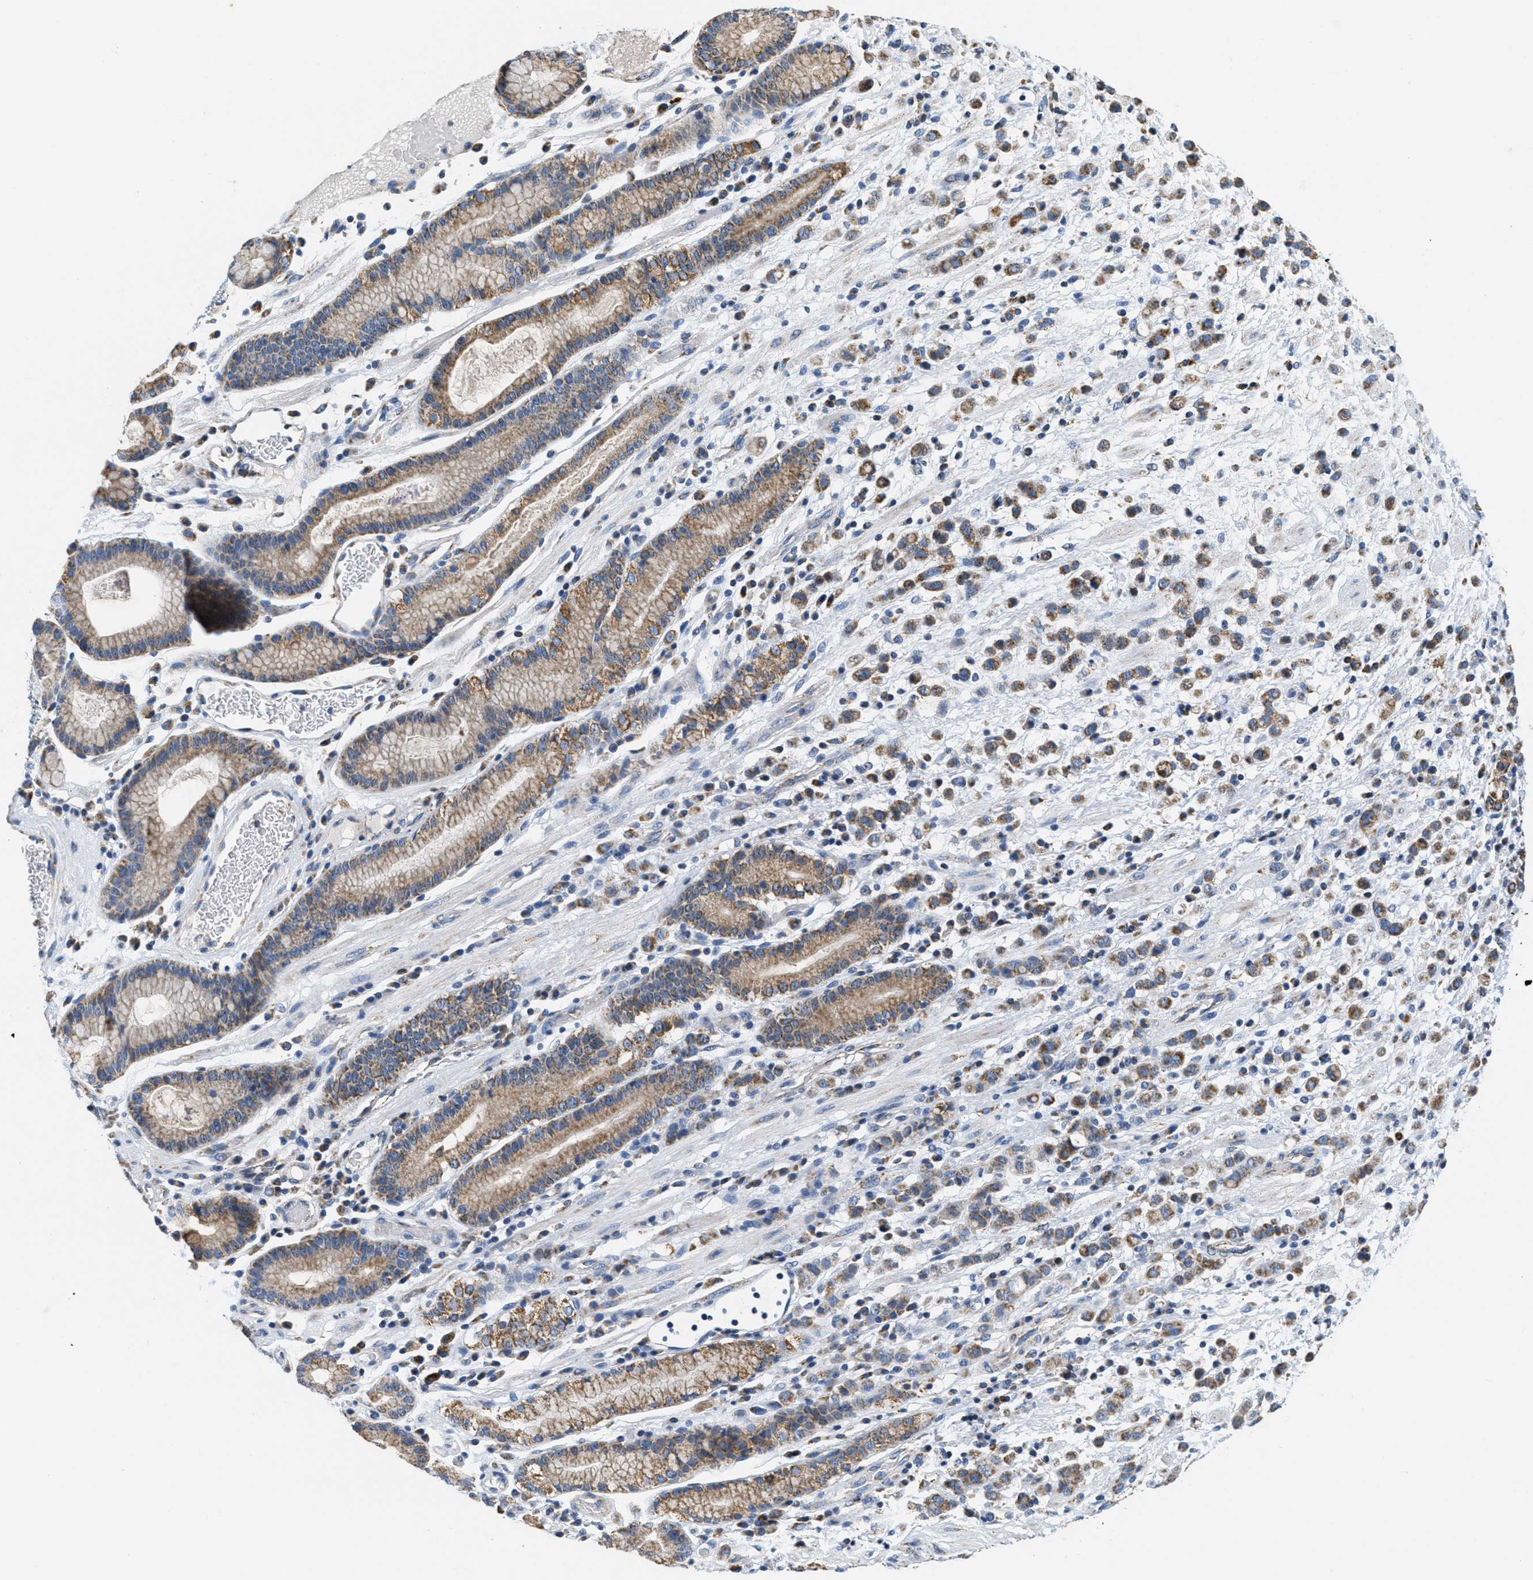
{"staining": {"intensity": "moderate", "quantity": ">75%", "location": "cytoplasmic/membranous"}, "tissue": "stomach cancer", "cell_type": "Tumor cells", "image_type": "cancer", "snomed": [{"axis": "morphology", "description": "Adenocarcinoma, NOS"}, {"axis": "topography", "description": "Stomach, lower"}], "caption": "This is an image of IHC staining of stomach cancer, which shows moderate positivity in the cytoplasmic/membranous of tumor cells.", "gene": "KCNJ5", "patient": {"sex": "male", "age": 88}}